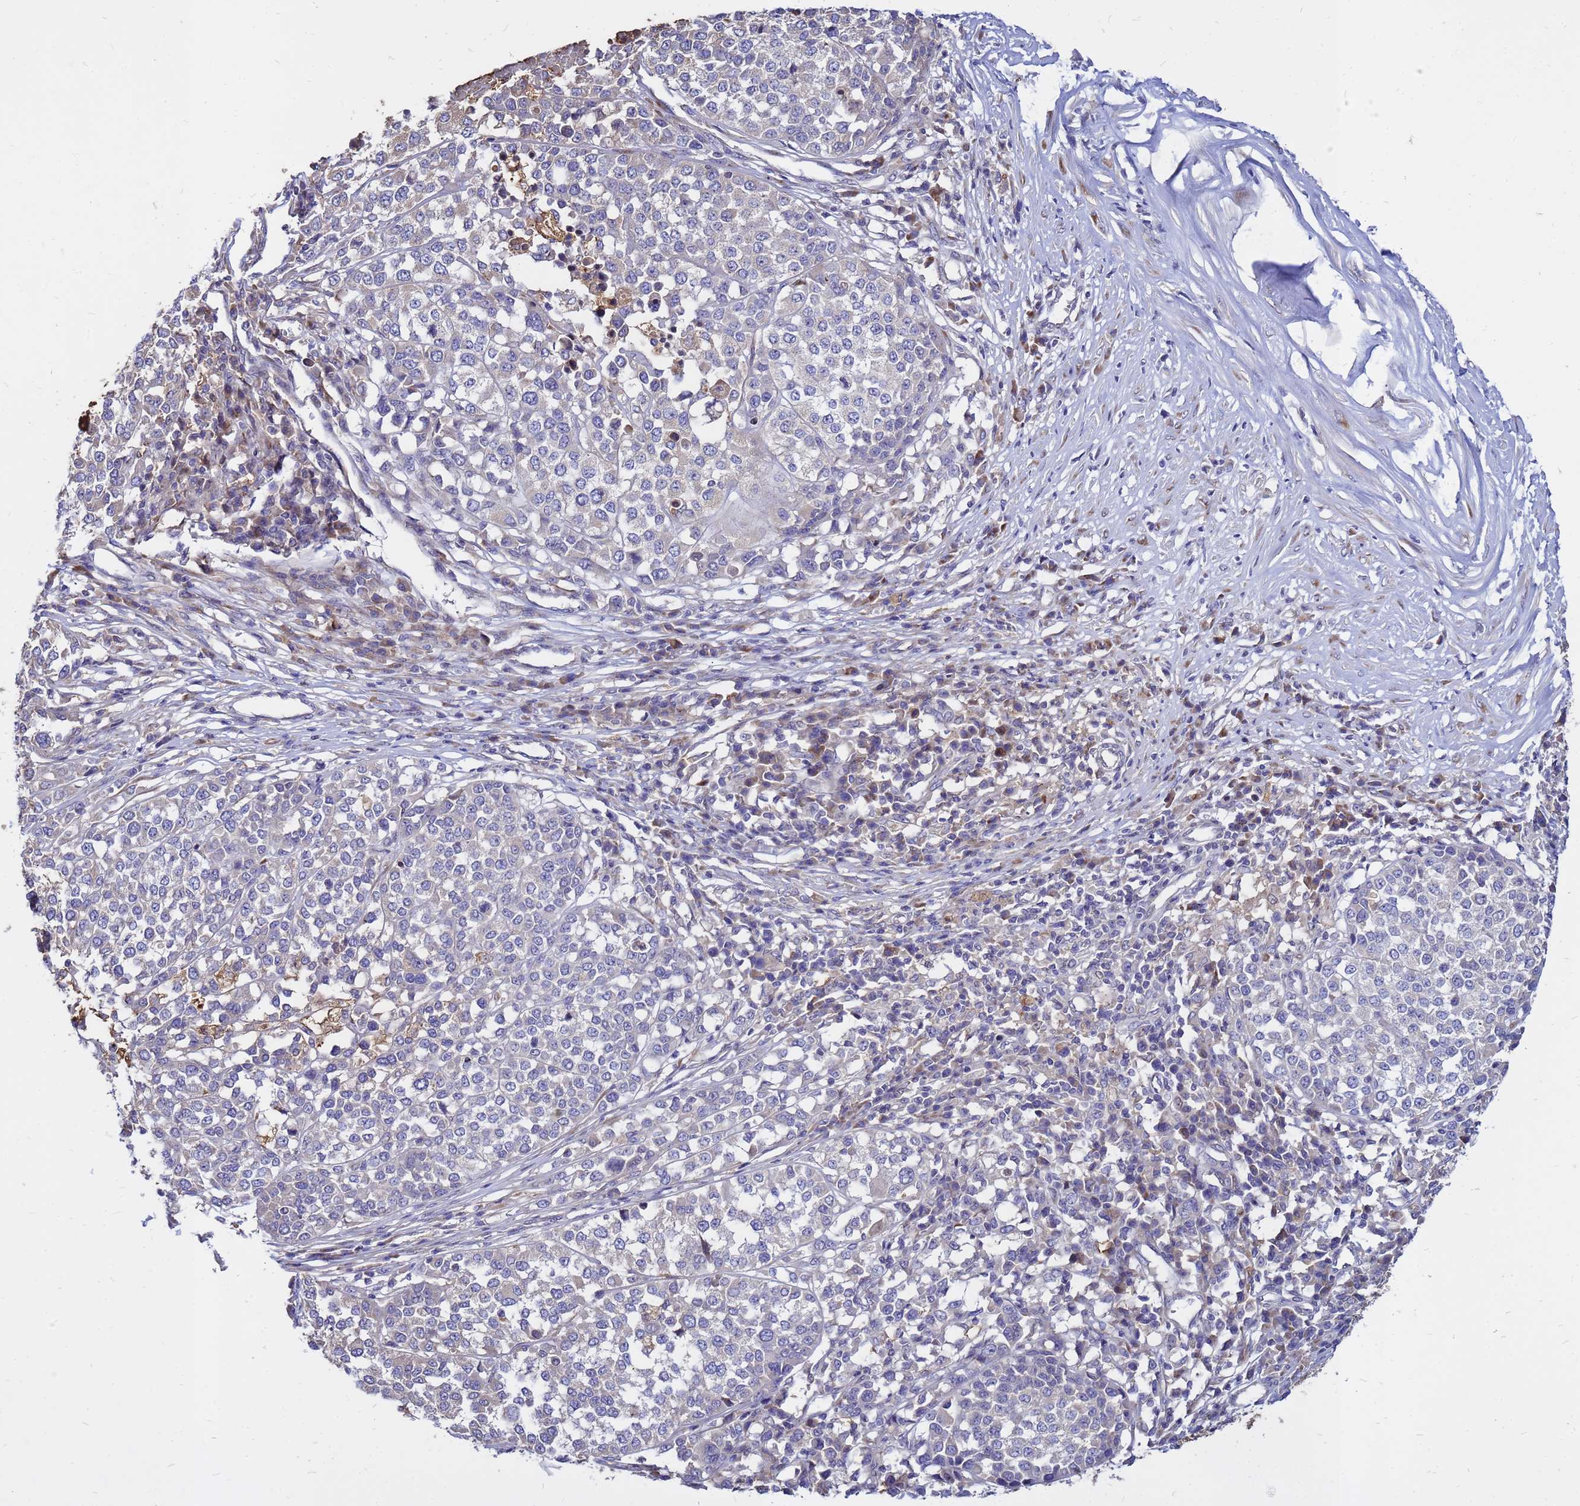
{"staining": {"intensity": "negative", "quantity": "none", "location": "none"}, "tissue": "melanoma", "cell_type": "Tumor cells", "image_type": "cancer", "snomed": [{"axis": "morphology", "description": "Malignant melanoma, Metastatic site"}, {"axis": "topography", "description": "Lymph node"}], "caption": "A micrograph of human malignant melanoma (metastatic site) is negative for staining in tumor cells.", "gene": "MOB2", "patient": {"sex": "male", "age": 44}}